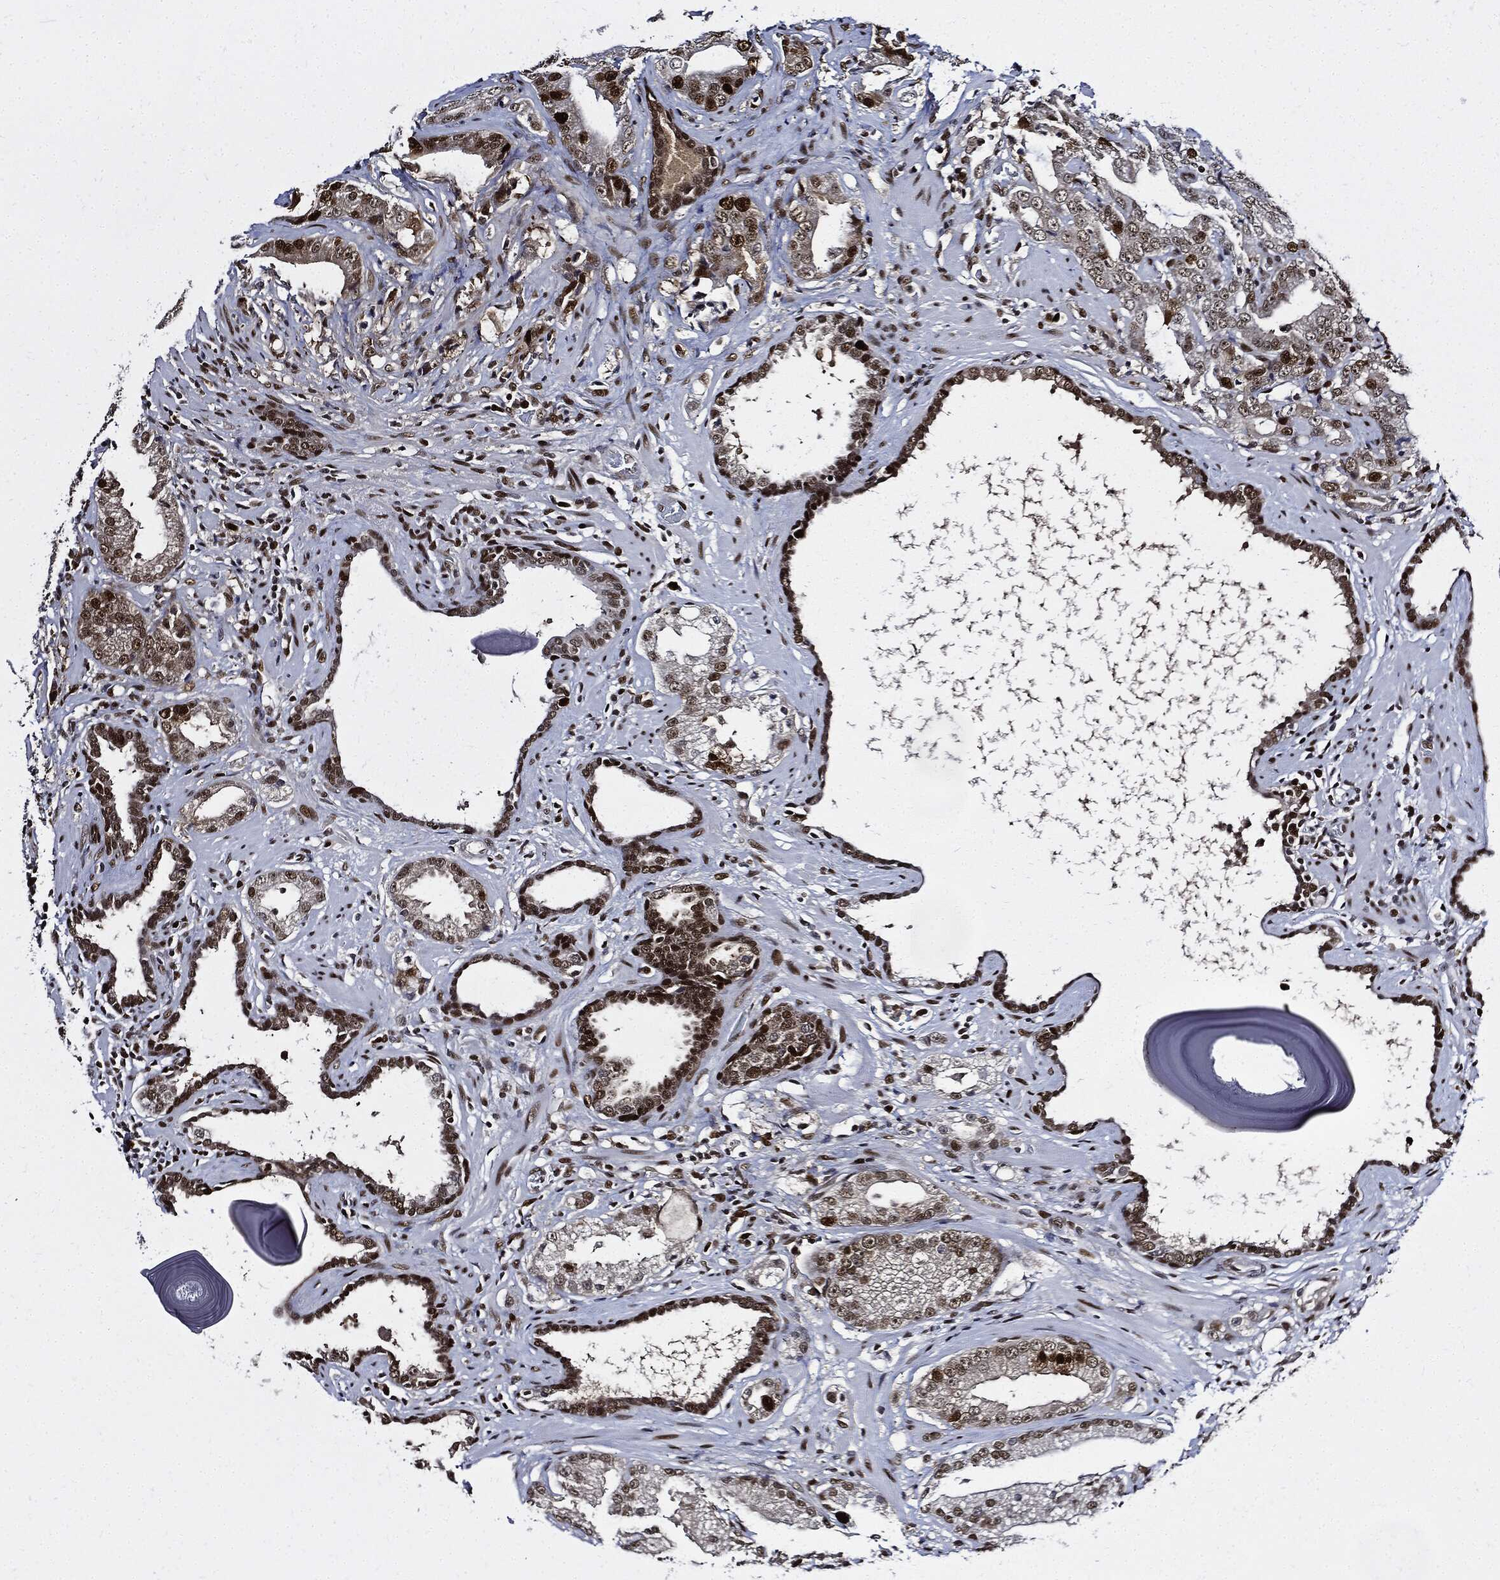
{"staining": {"intensity": "strong", "quantity": "25%-75%", "location": "nuclear"}, "tissue": "prostate cancer", "cell_type": "Tumor cells", "image_type": "cancer", "snomed": [{"axis": "morphology", "description": "Adenocarcinoma, Low grade"}, {"axis": "topography", "description": "Prostate"}], "caption": "Prostate low-grade adenocarcinoma stained with DAB (3,3'-diaminobenzidine) immunohistochemistry shows high levels of strong nuclear staining in approximately 25%-75% of tumor cells.", "gene": "PCNA", "patient": {"sex": "male", "age": 62}}